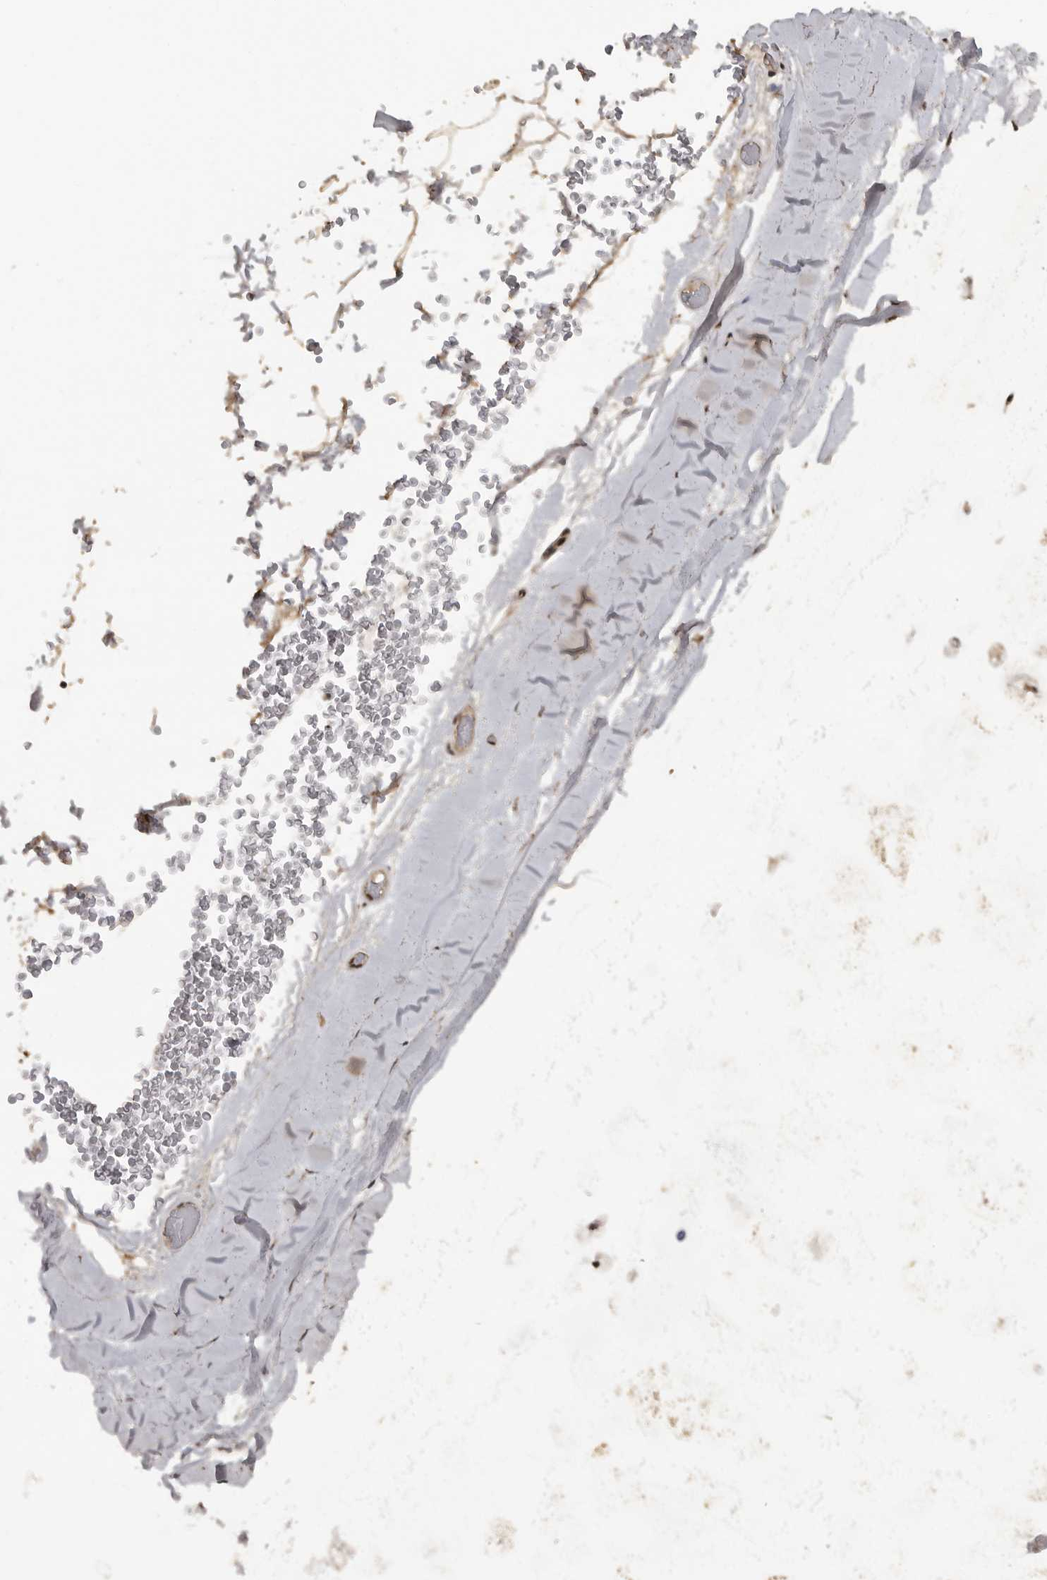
{"staining": {"intensity": "moderate", "quantity": "25%-75%", "location": "nuclear"}, "tissue": "adipose tissue", "cell_type": "Adipocytes", "image_type": "normal", "snomed": [{"axis": "morphology", "description": "Normal tissue, NOS"}, {"axis": "topography", "description": "Bronchus"}], "caption": "Protein staining shows moderate nuclear expression in about 25%-75% of adipocytes in normal adipose tissue. (Stains: DAB (3,3'-diaminobenzidine) in brown, nuclei in blue, Microscopy: brightfield microscopy at high magnification).", "gene": "CBLL1", "patient": {"sex": "male", "age": 66}}